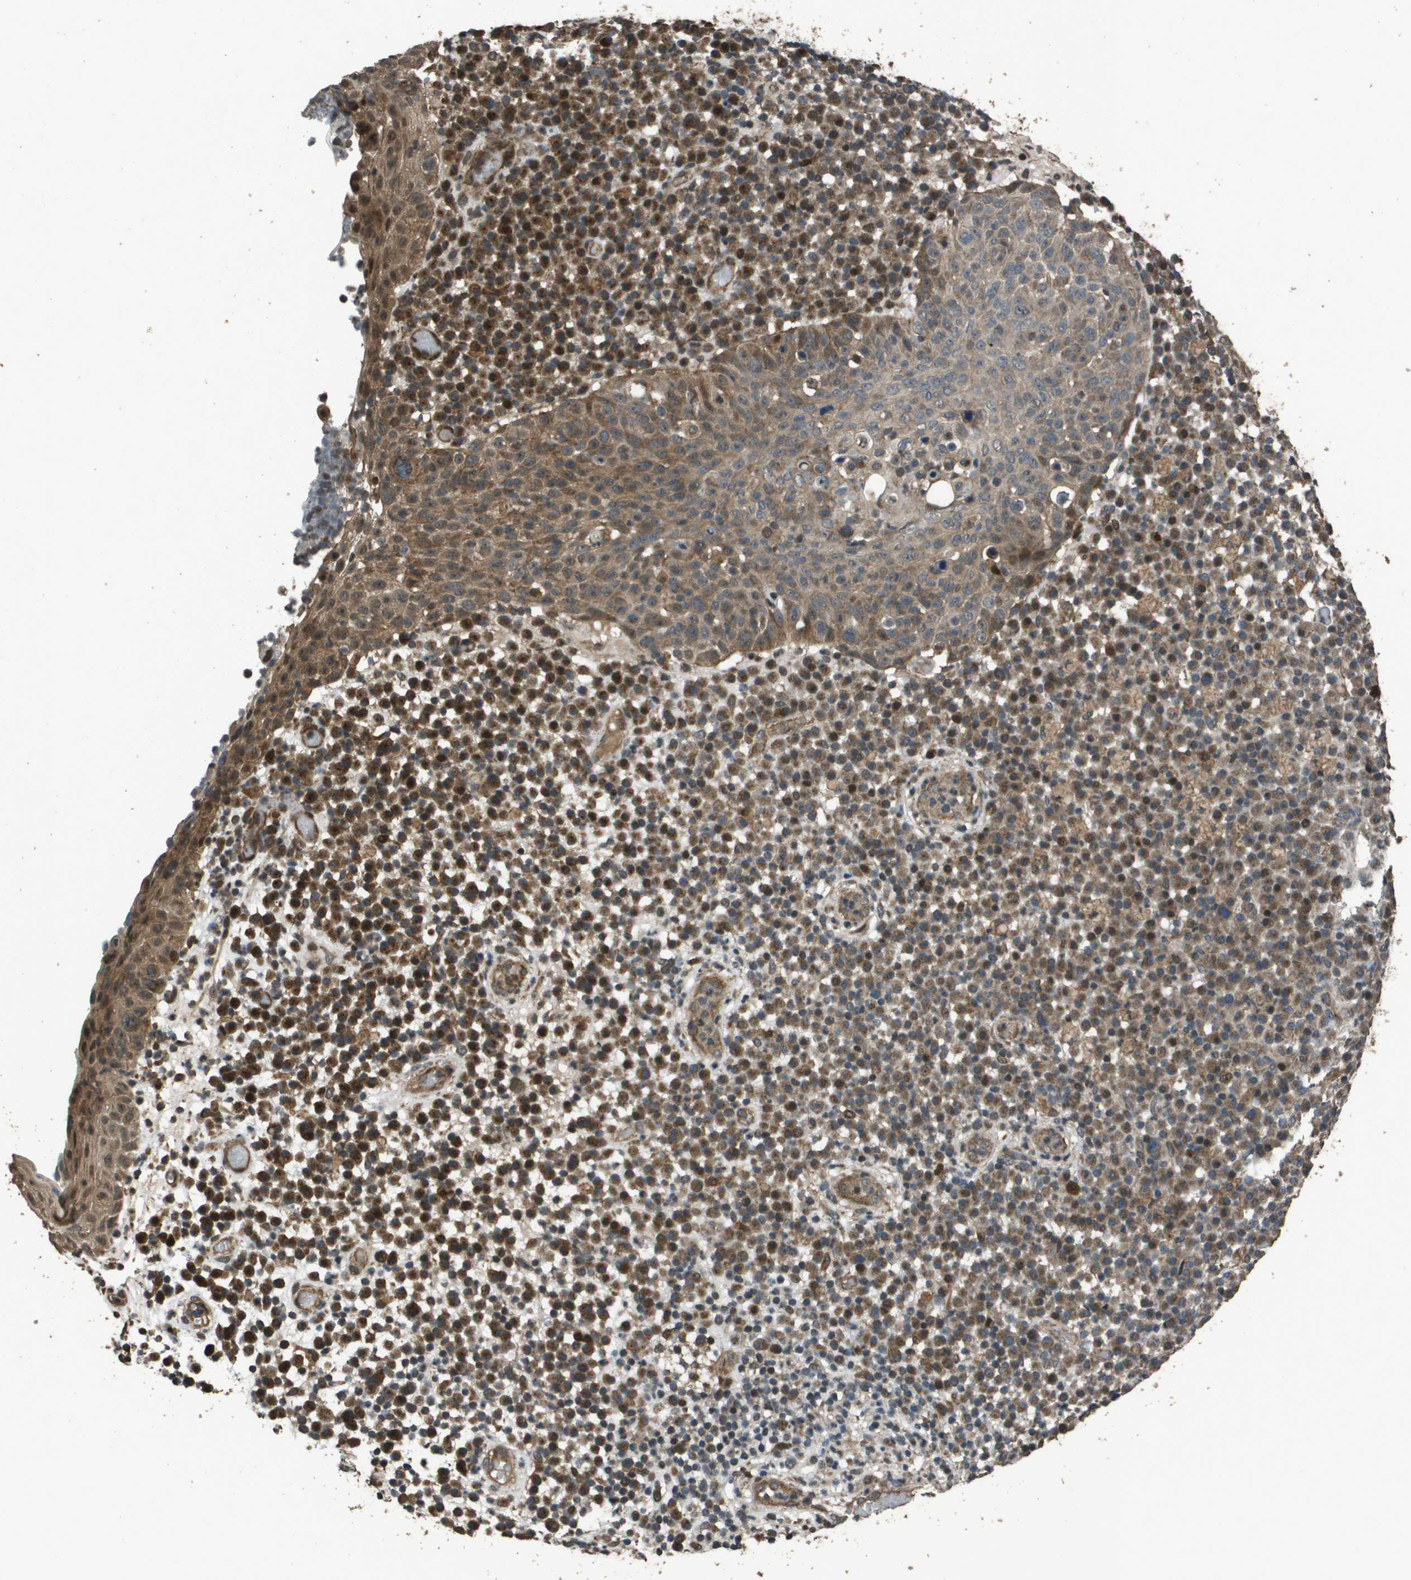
{"staining": {"intensity": "moderate", "quantity": ">75%", "location": "cytoplasmic/membranous"}, "tissue": "skin cancer", "cell_type": "Tumor cells", "image_type": "cancer", "snomed": [{"axis": "morphology", "description": "Squamous cell carcinoma in situ, NOS"}, {"axis": "morphology", "description": "Squamous cell carcinoma, NOS"}, {"axis": "topography", "description": "Skin"}], "caption": "Skin cancer stained with DAB immunohistochemistry shows medium levels of moderate cytoplasmic/membranous staining in about >75% of tumor cells. (DAB IHC, brown staining for protein, blue staining for nuclei).", "gene": "FIG4", "patient": {"sex": "male", "age": 93}}